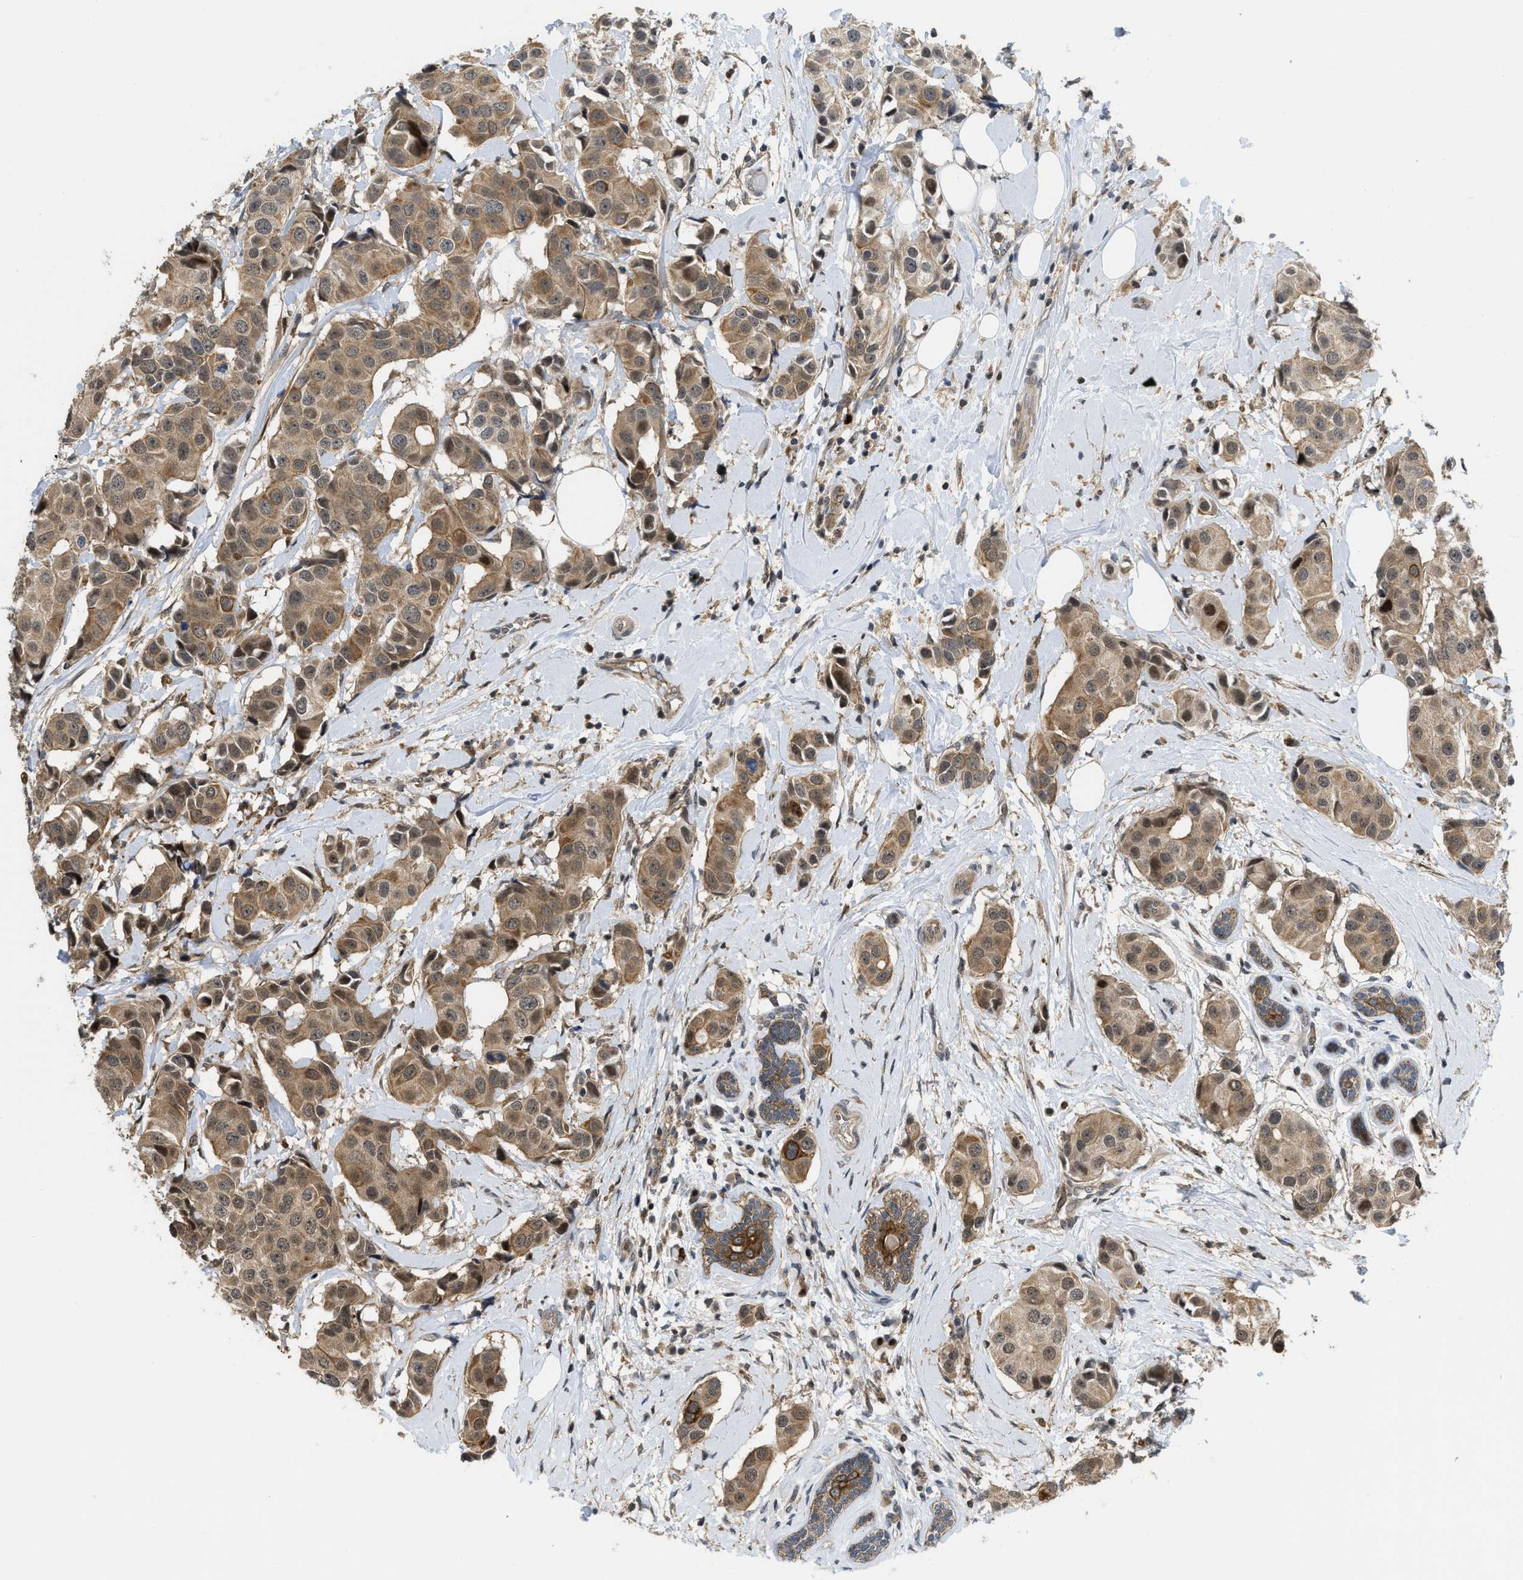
{"staining": {"intensity": "weak", "quantity": ">75%", "location": "cytoplasmic/membranous,nuclear"}, "tissue": "breast cancer", "cell_type": "Tumor cells", "image_type": "cancer", "snomed": [{"axis": "morphology", "description": "Normal tissue, NOS"}, {"axis": "morphology", "description": "Duct carcinoma"}, {"axis": "topography", "description": "Breast"}], "caption": "Breast cancer (infiltrating ductal carcinoma) tissue exhibits weak cytoplasmic/membranous and nuclear staining in about >75% of tumor cells", "gene": "DNAJC28", "patient": {"sex": "female", "age": 39}}